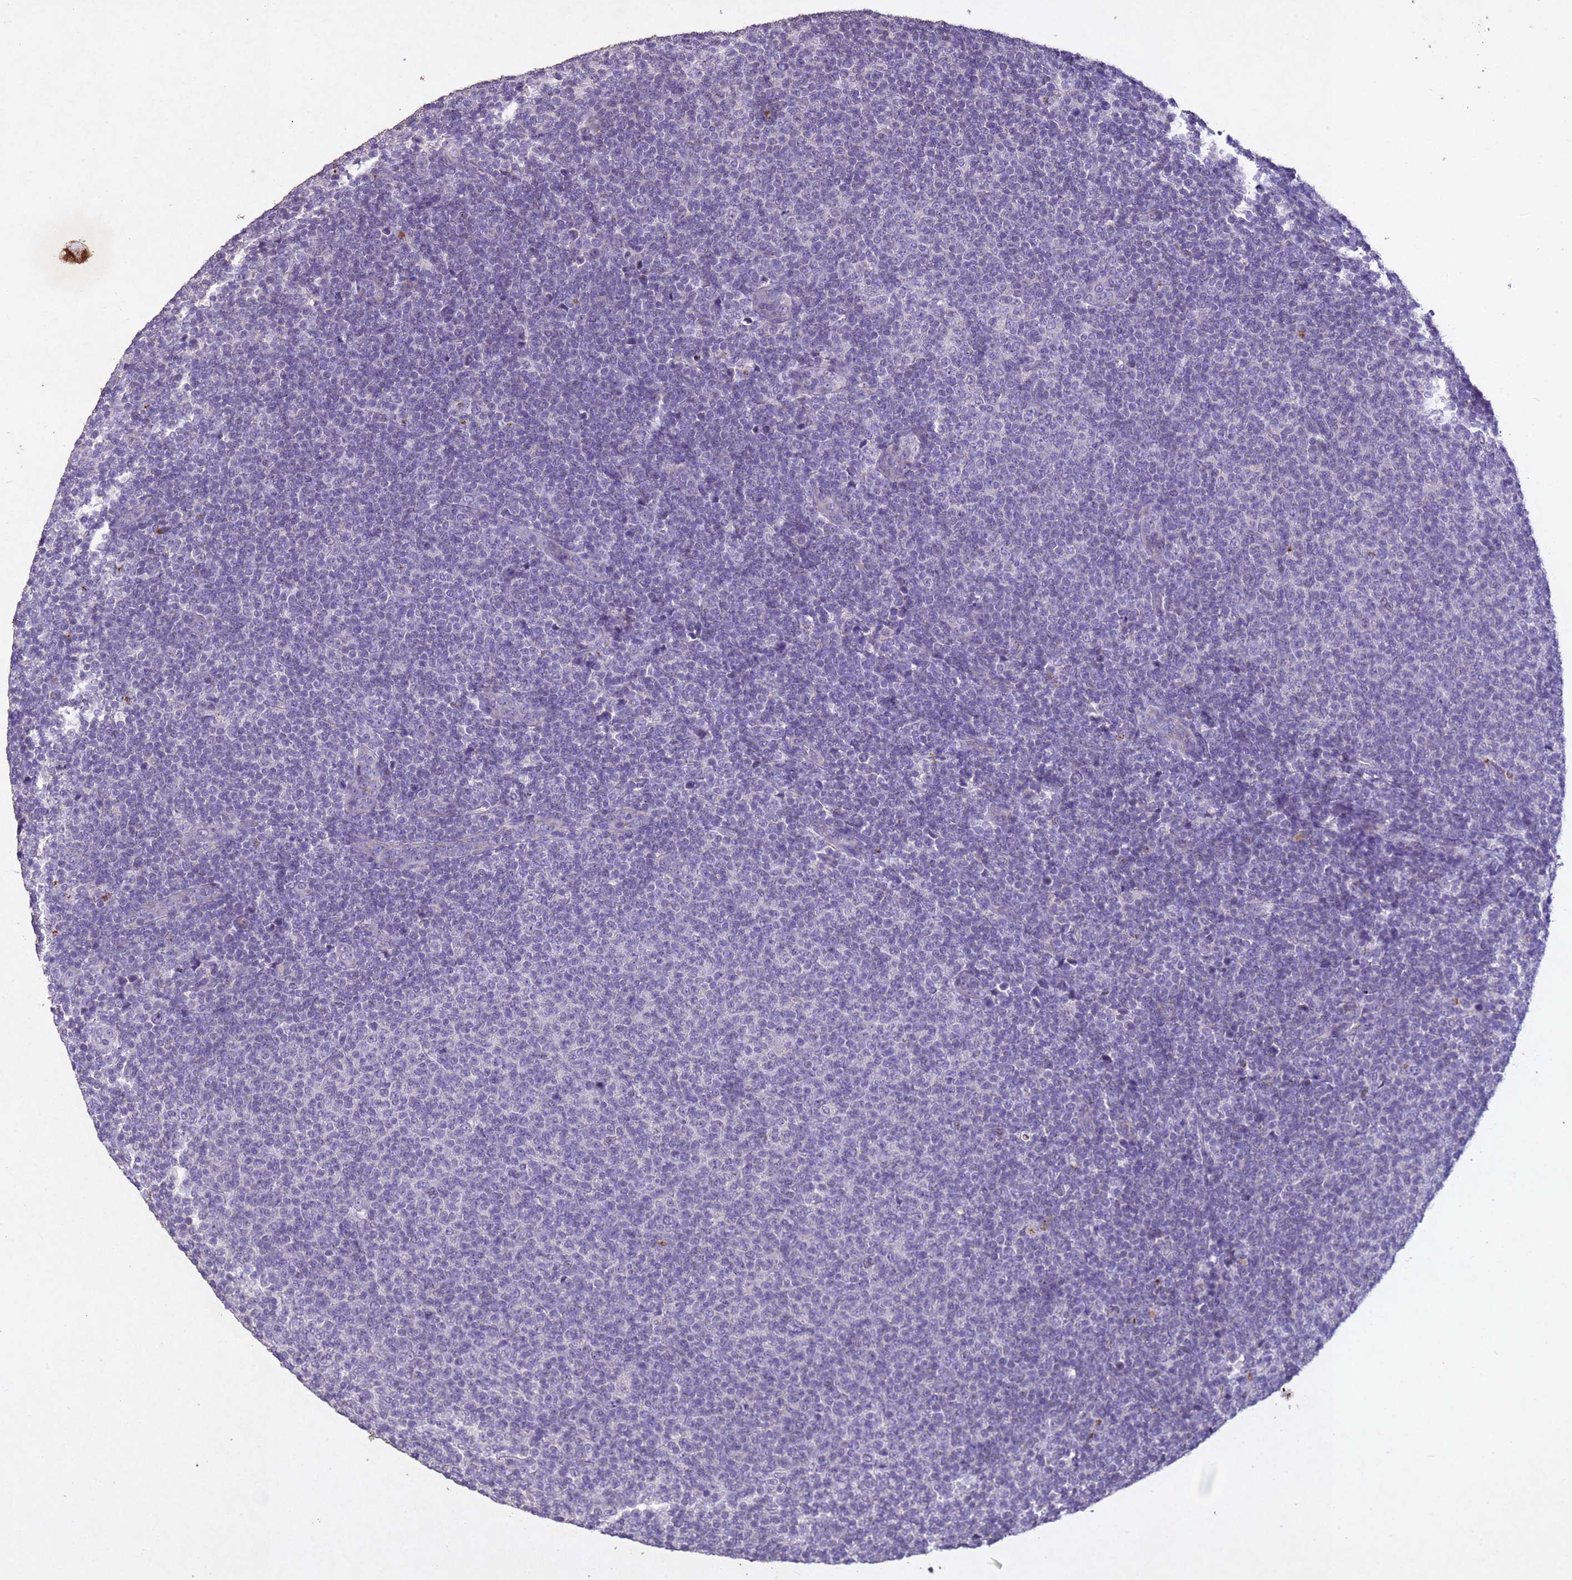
{"staining": {"intensity": "negative", "quantity": "none", "location": "none"}, "tissue": "lymphoma", "cell_type": "Tumor cells", "image_type": "cancer", "snomed": [{"axis": "morphology", "description": "Malignant lymphoma, non-Hodgkin's type, Low grade"}, {"axis": "topography", "description": "Lymph node"}], "caption": "There is no significant staining in tumor cells of malignant lymphoma, non-Hodgkin's type (low-grade).", "gene": "NLRP11", "patient": {"sex": "male", "age": 66}}